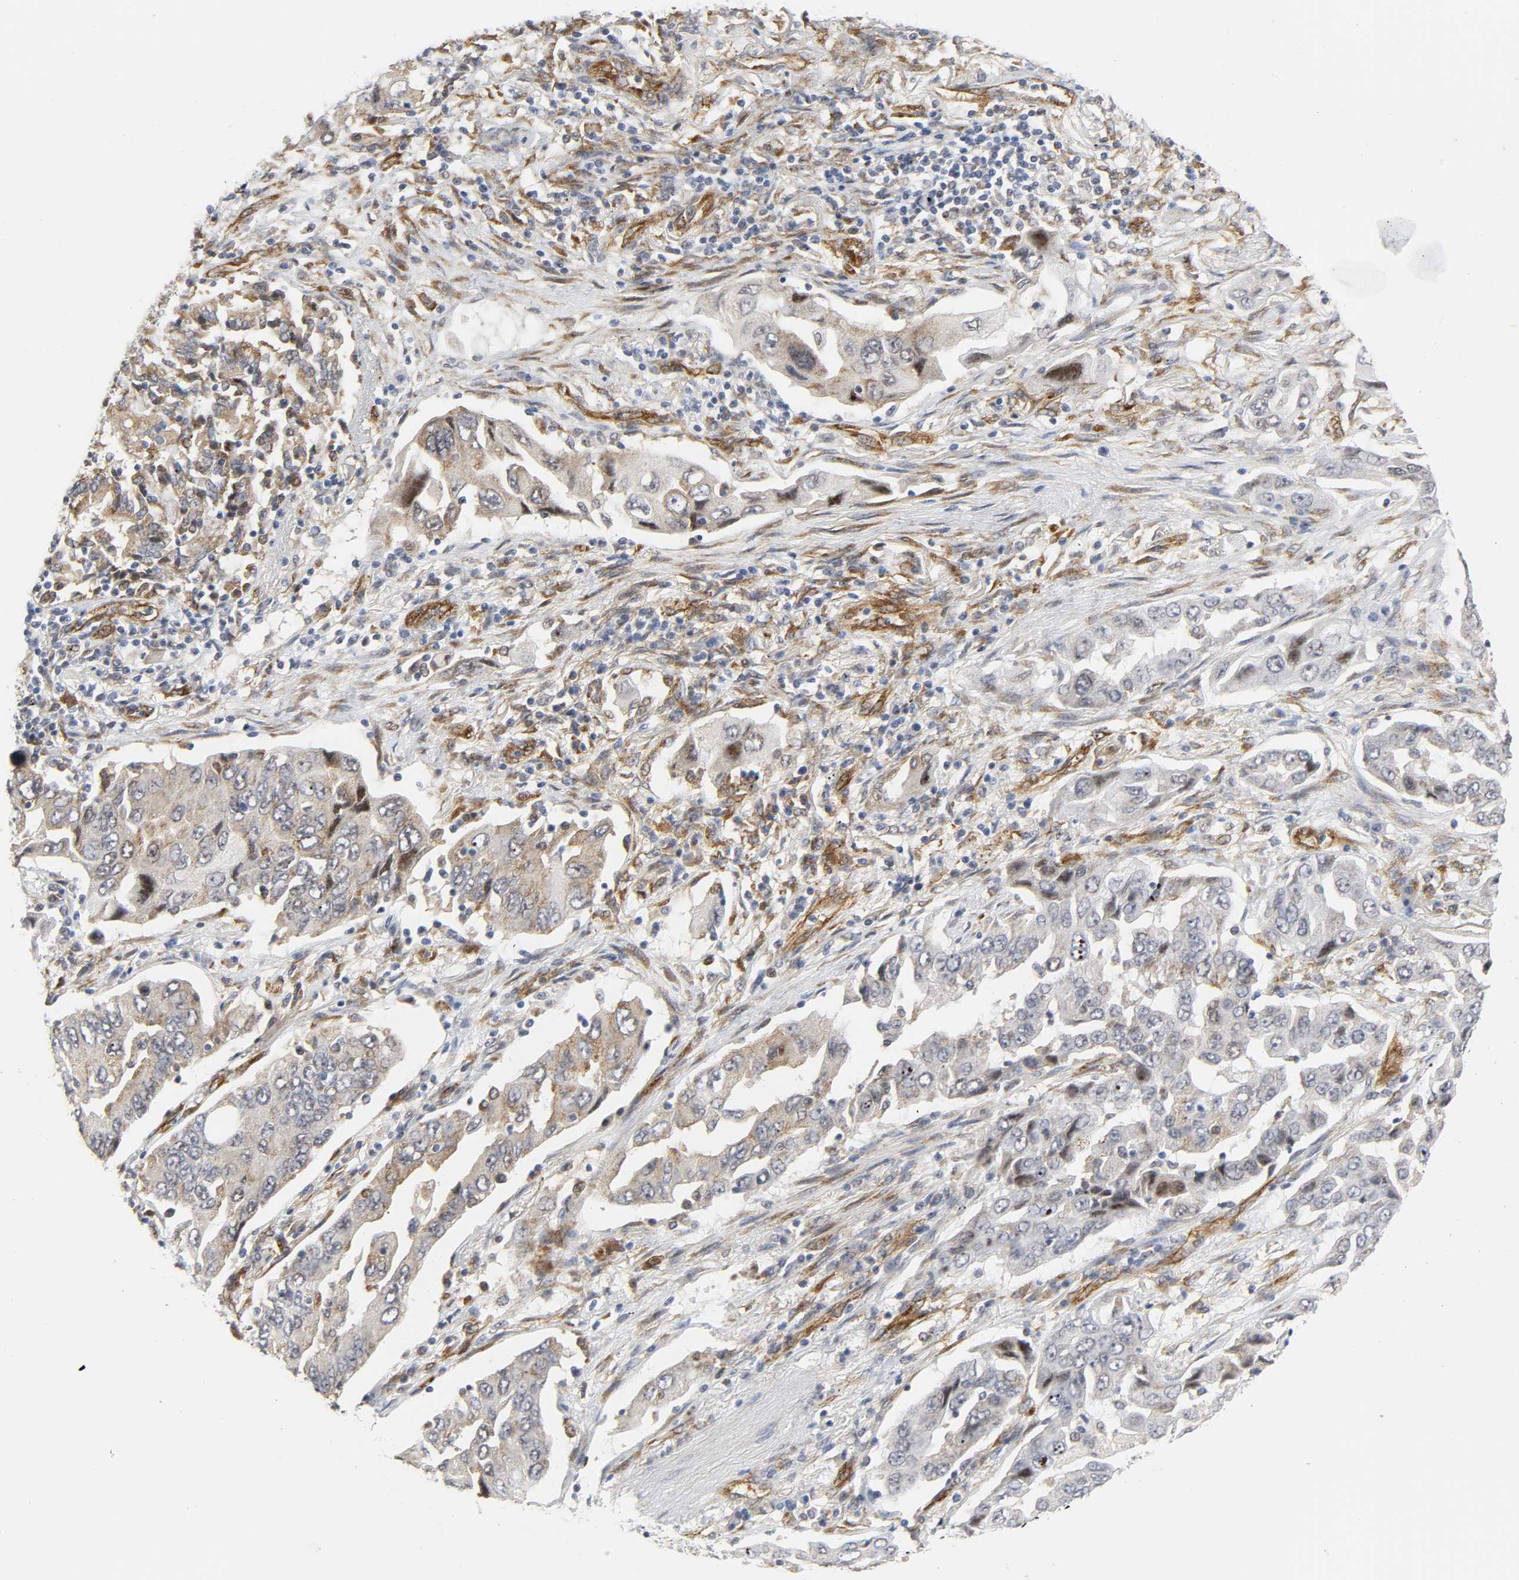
{"staining": {"intensity": "moderate", "quantity": "<25%", "location": "nuclear"}, "tissue": "lung cancer", "cell_type": "Tumor cells", "image_type": "cancer", "snomed": [{"axis": "morphology", "description": "Adenocarcinoma, NOS"}, {"axis": "topography", "description": "Lung"}], "caption": "Adenocarcinoma (lung) was stained to show a protein in brown. There is low levels of moderate nuclear staining in approximately <25% of tumor cells. The staining was performed using DAB to visualize the protein expression in brown, while the nuclei were stained in blue with hematoxylin (Magnification: 20x).", "gene": "DOCK1", "patient": {"sex": "female", "age": 65}}